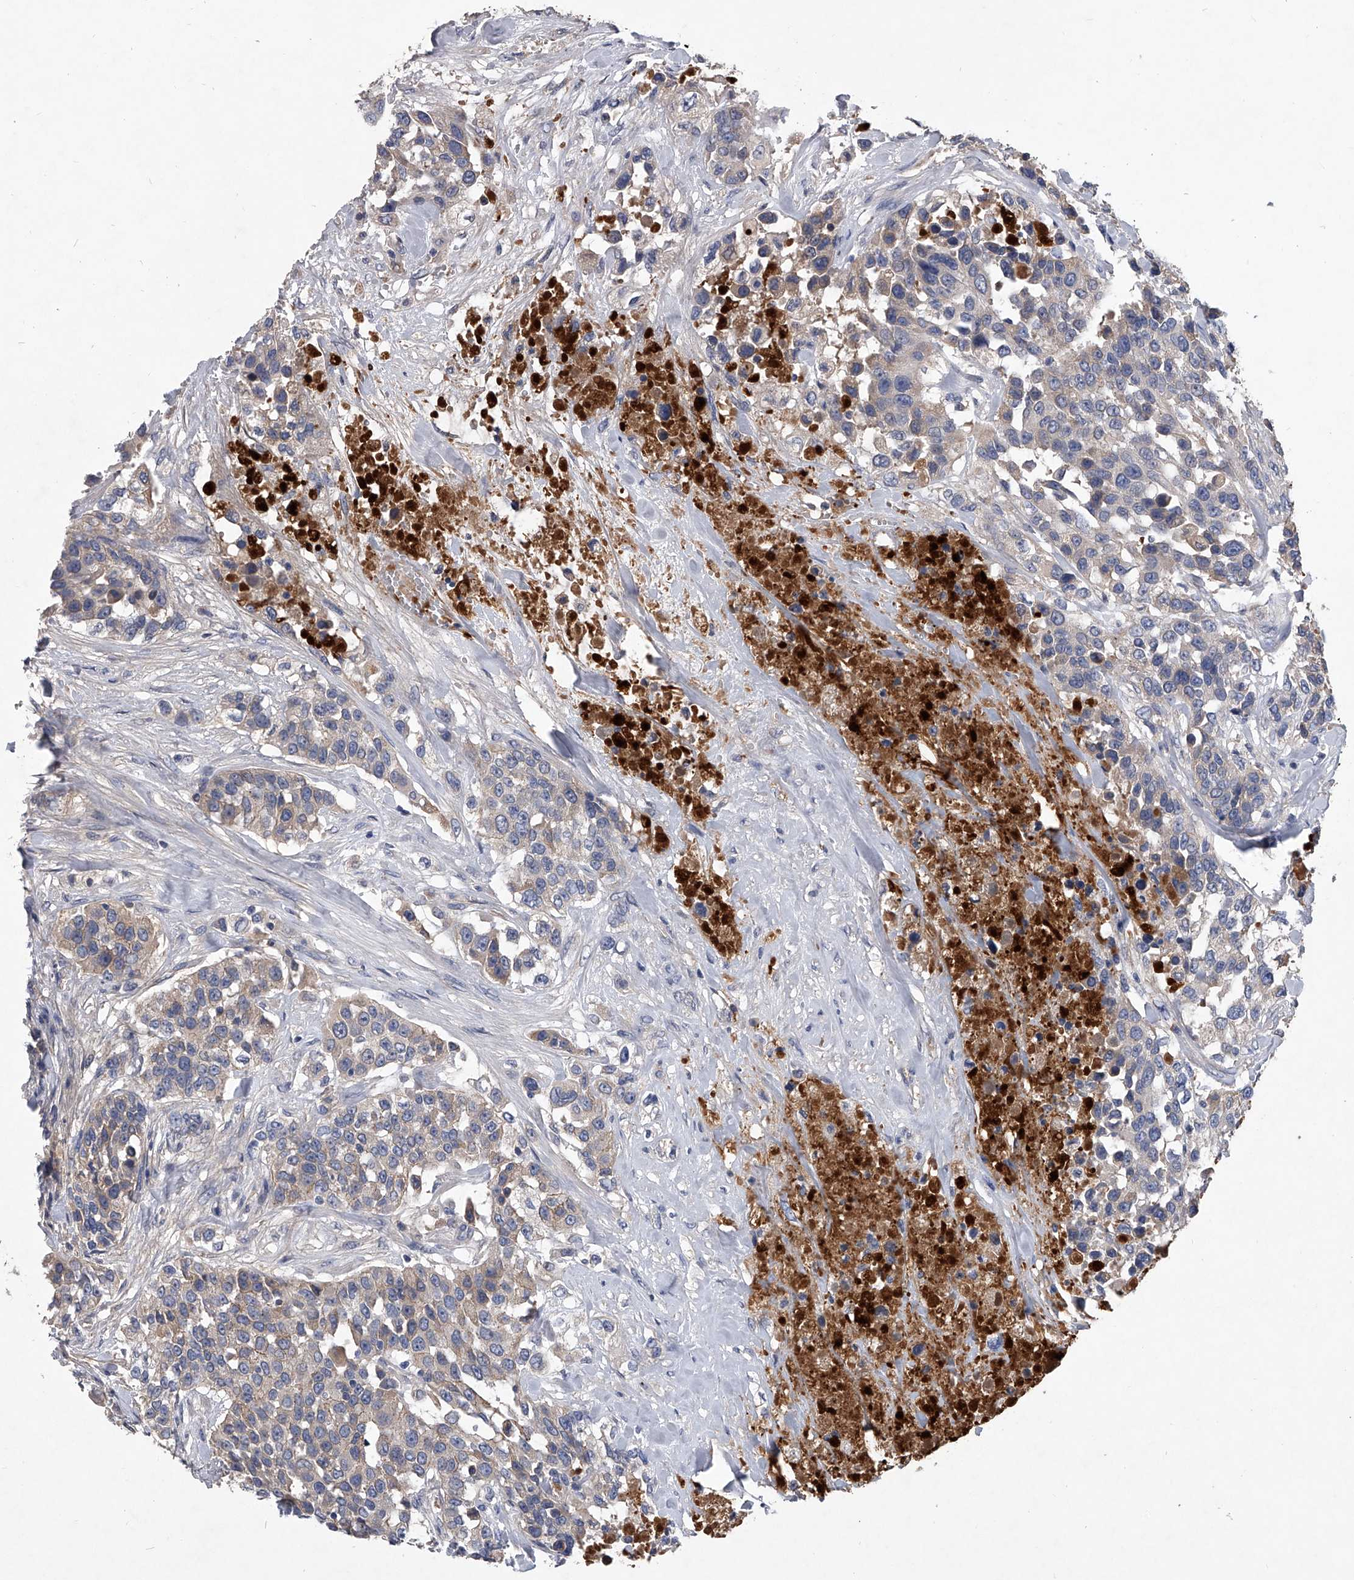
{"staining": {"intensity": "negative", "quantity": "none", "location": "none"}, "tissue": "urothelial cancer", "cell_type": "Tumor cells", "image_type": "cancer", "snomed": [{"axis": "morphology", "description": "Urothelial carcinoma, High grade"}, {"axis": "topography", "description": "Urinary bladder"}], "caption": "Immunohistochemistry (IHC) of human high-grade urothelial carcinoma demonstrates no staining in tumor cells.", "gene": "C5", "patient": {"sex": "female", "age": 80}}